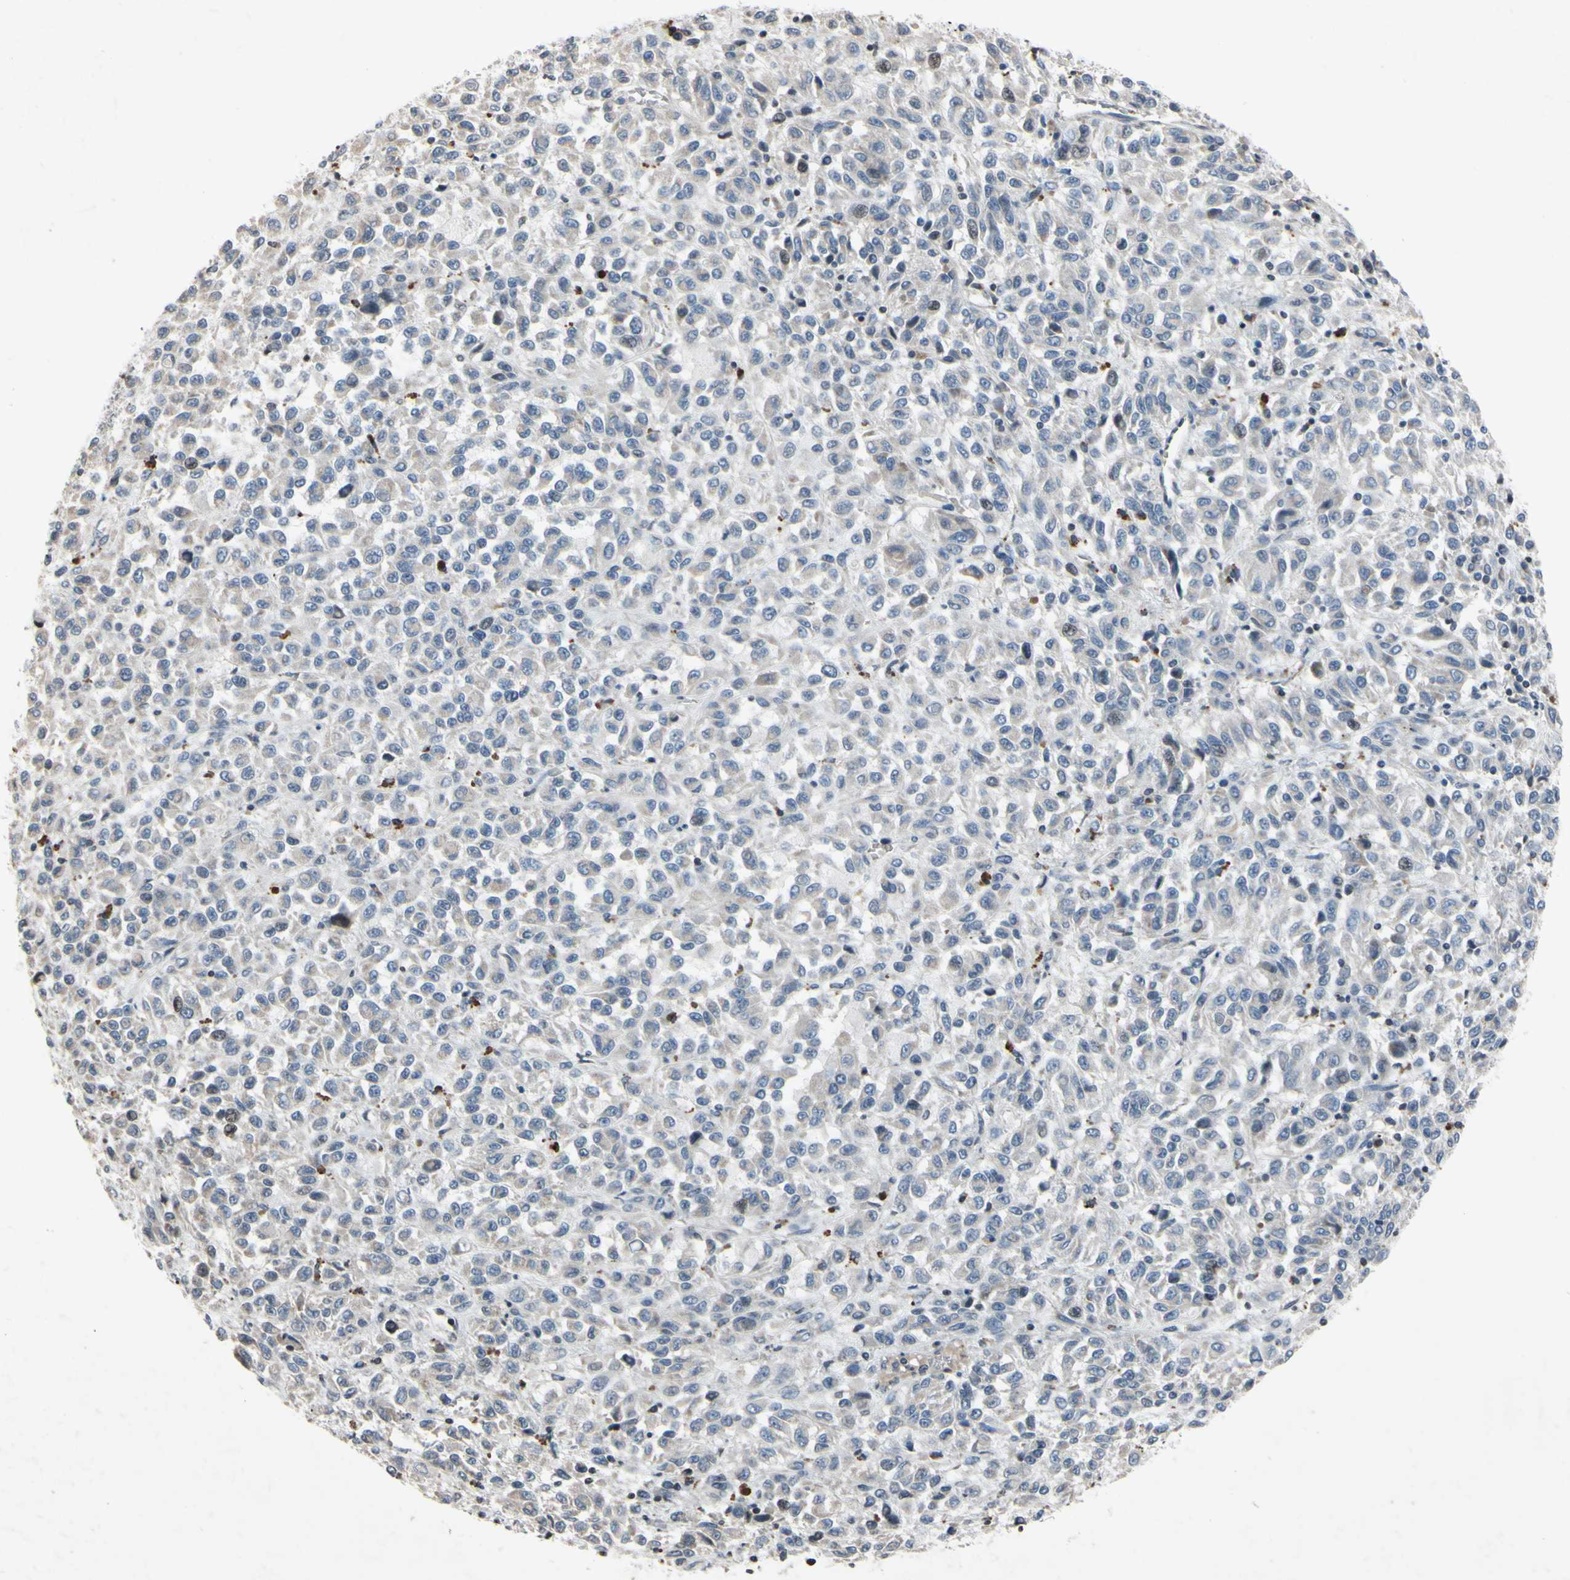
{"staining": {"intensity": "moderate", "quantity": "<25%", "location": "nuclear"}, "tissue": "melanoma", "cell_type": "Tumor cells", "image_type": "cancer", "snomed": [{"axis": "morphology", "description": "Malignant melanoma, Metastatic site"}, {"axis": "topography", "description": "Lung"}], "caption": "Melanoma was stained to show a protein in brown. There is low levels of moderate nuclear staining in approximately <25% of tumor cells.", "gene": "ARG1", "patient": {"sex": "male", "age": 64}}